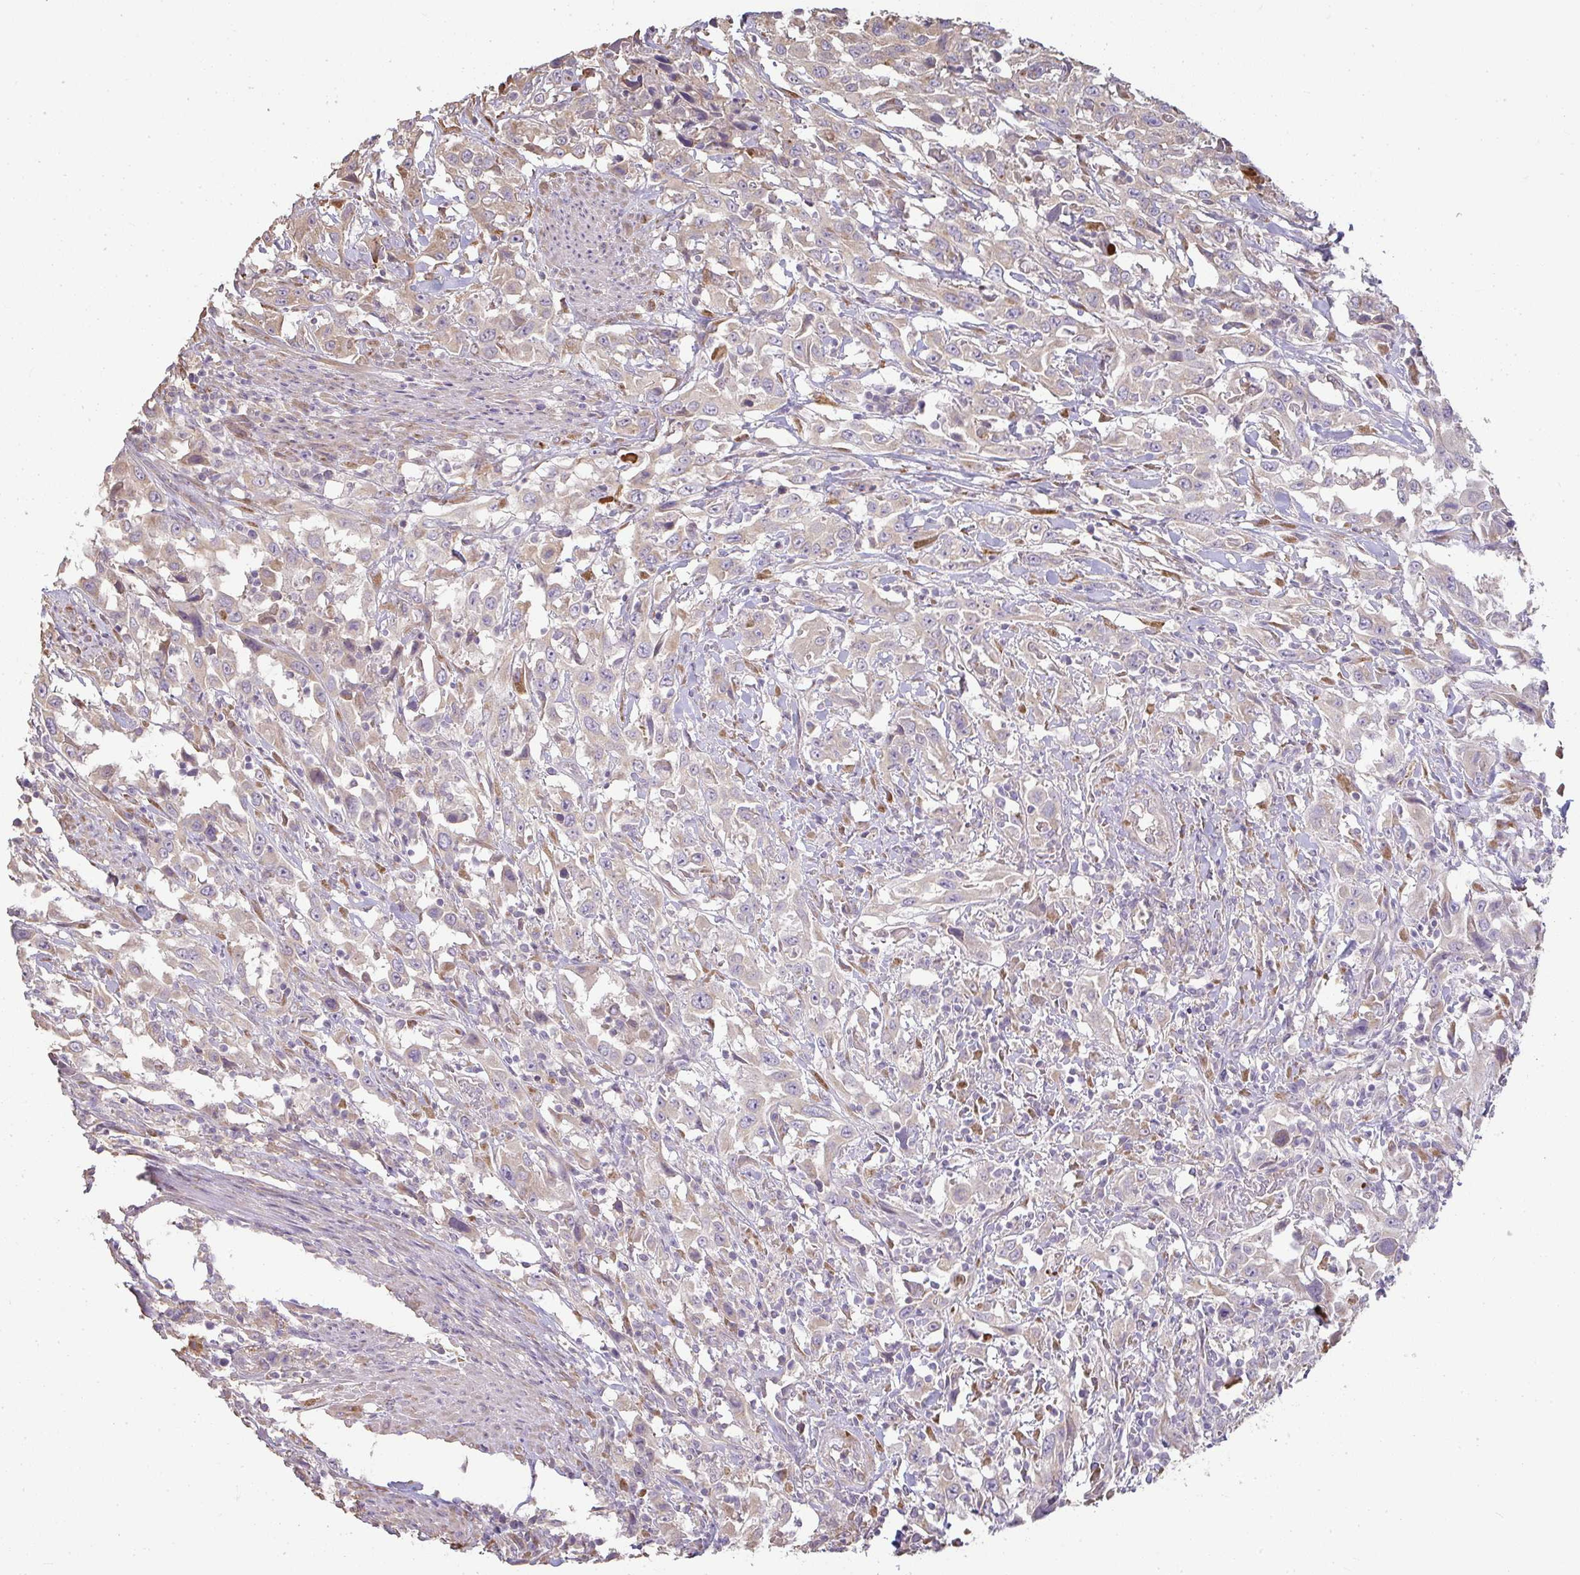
{"staining": {"intensity": "weak", "quantity": "25%-75%", "location": "cytoplasmic/membranous"}, "tissue": "urothelial cancer", "cell_type": "Tumor cells", "image_type": "cancer", "snomed": [{"axis": "morphology", "description": "Urothelial carcinoma, High grade"}, {"axis": "topography", "description": "Urinary bladder"}], "caption": "IHC photomicrograph of neoplastic tissue: human urothelial carcinoma (high-grade) stained using IHC reveals low levels of weak protein expression localized specifically in the cytoplasmic/membranous of tumor cells, appearing as a cytoplasmic/membranous brown color.", "gene": "BRINP3", "patient": {"sex": "male", "age": 61}}